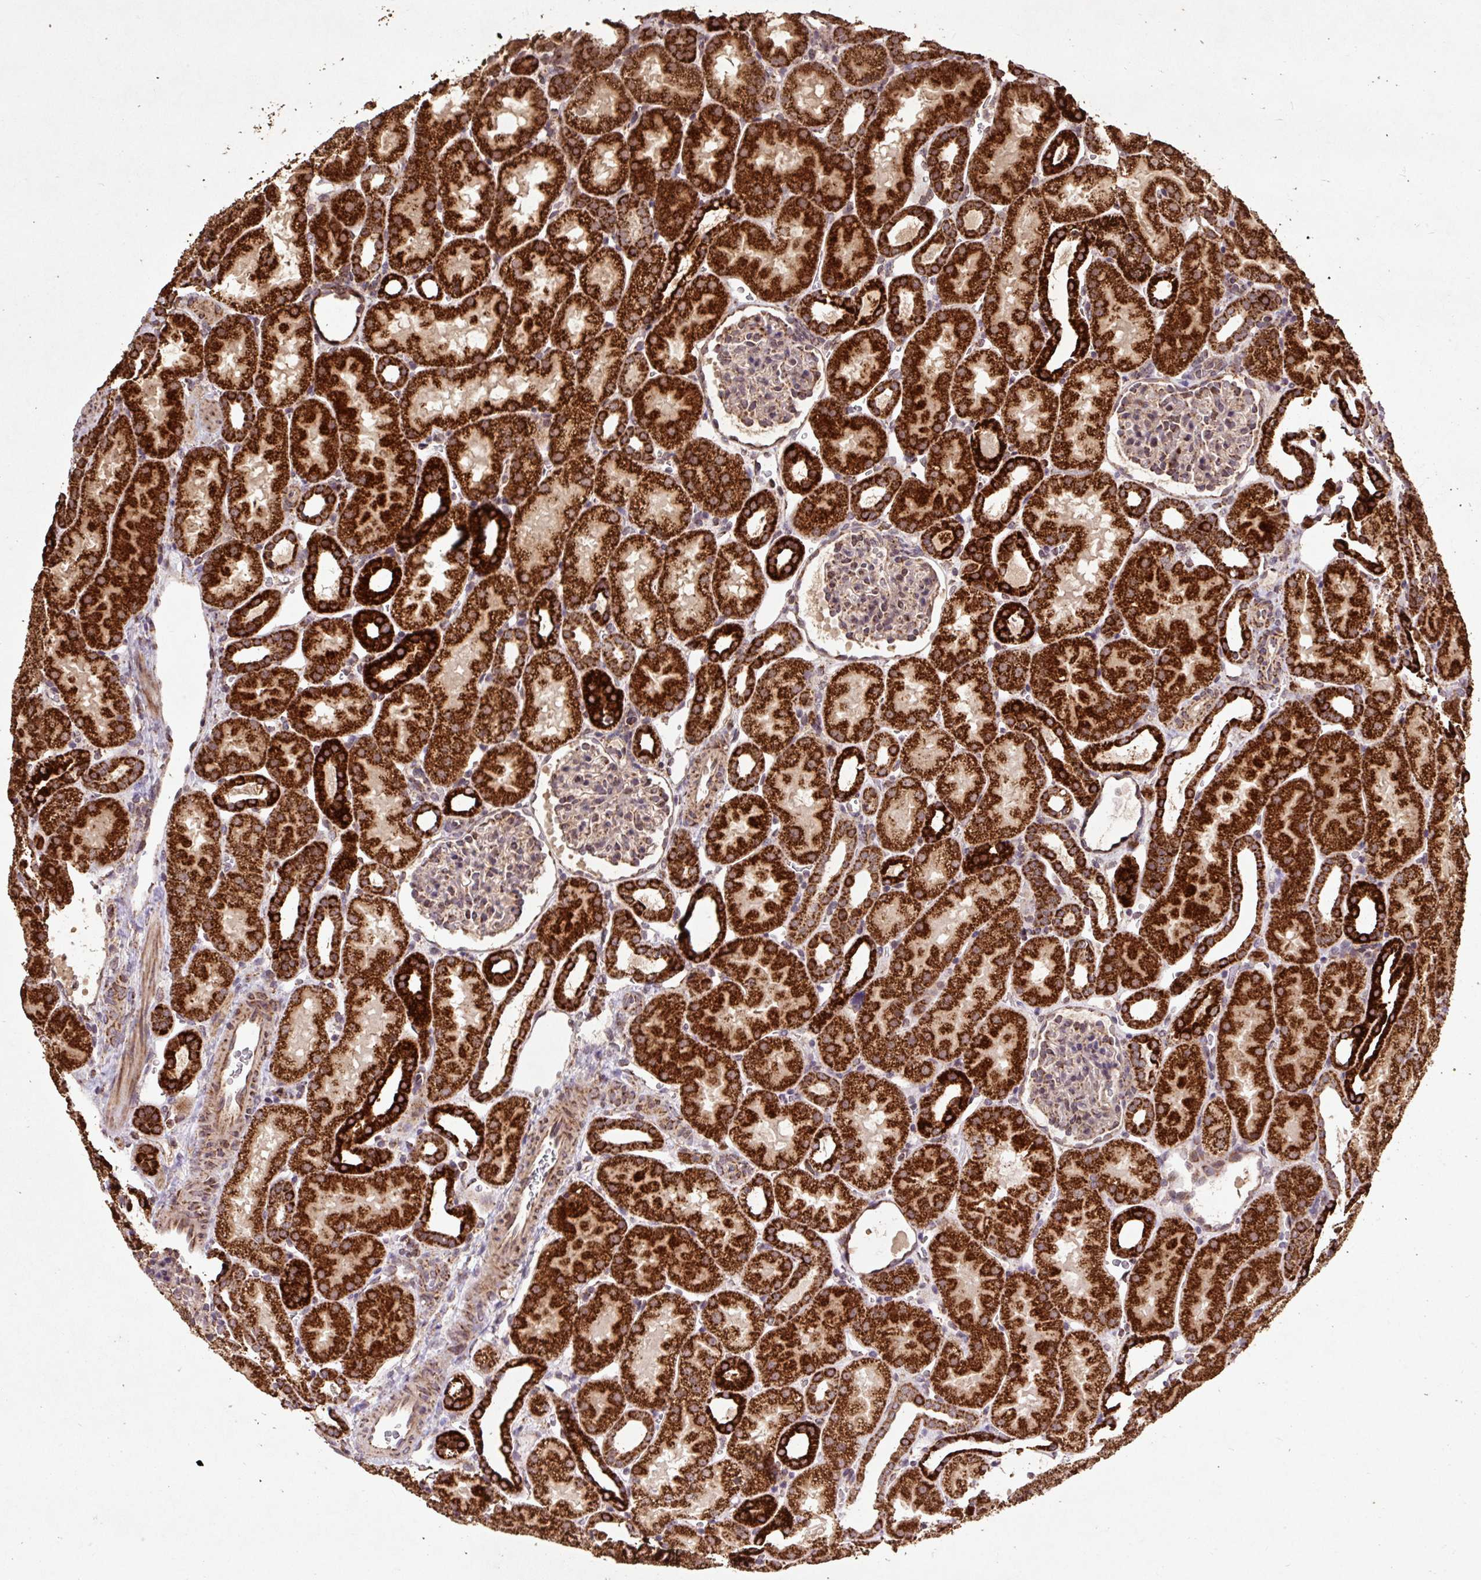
{"staining": {"intensity": "moderate", "quantity": "25%-75%", "location": "cytoplasmic/membranous"}, "tissue": "kidney", "cell_type": "Cells in glomeruli", "image_type": "normal", "snomed": [{"axis": "morphology", "description": "Normal tissue, NOS"}, {"axis": "topography", "description": "Kidney"}], "caption": "IHC staining of benign kidney, which displays medium levels of moderate cytoplasmic/membranous positivity in approximately 25%-75% of cells in glomeruli indicating moderate cytoplasmic/membranous protein positivity. The staining was performed using DAB (brown) for protein detection and nuclei were counterstained in hematoxylin (blue).", "gene": "ATP5F1A", "patient": {"sex": "male", "age": 2}}